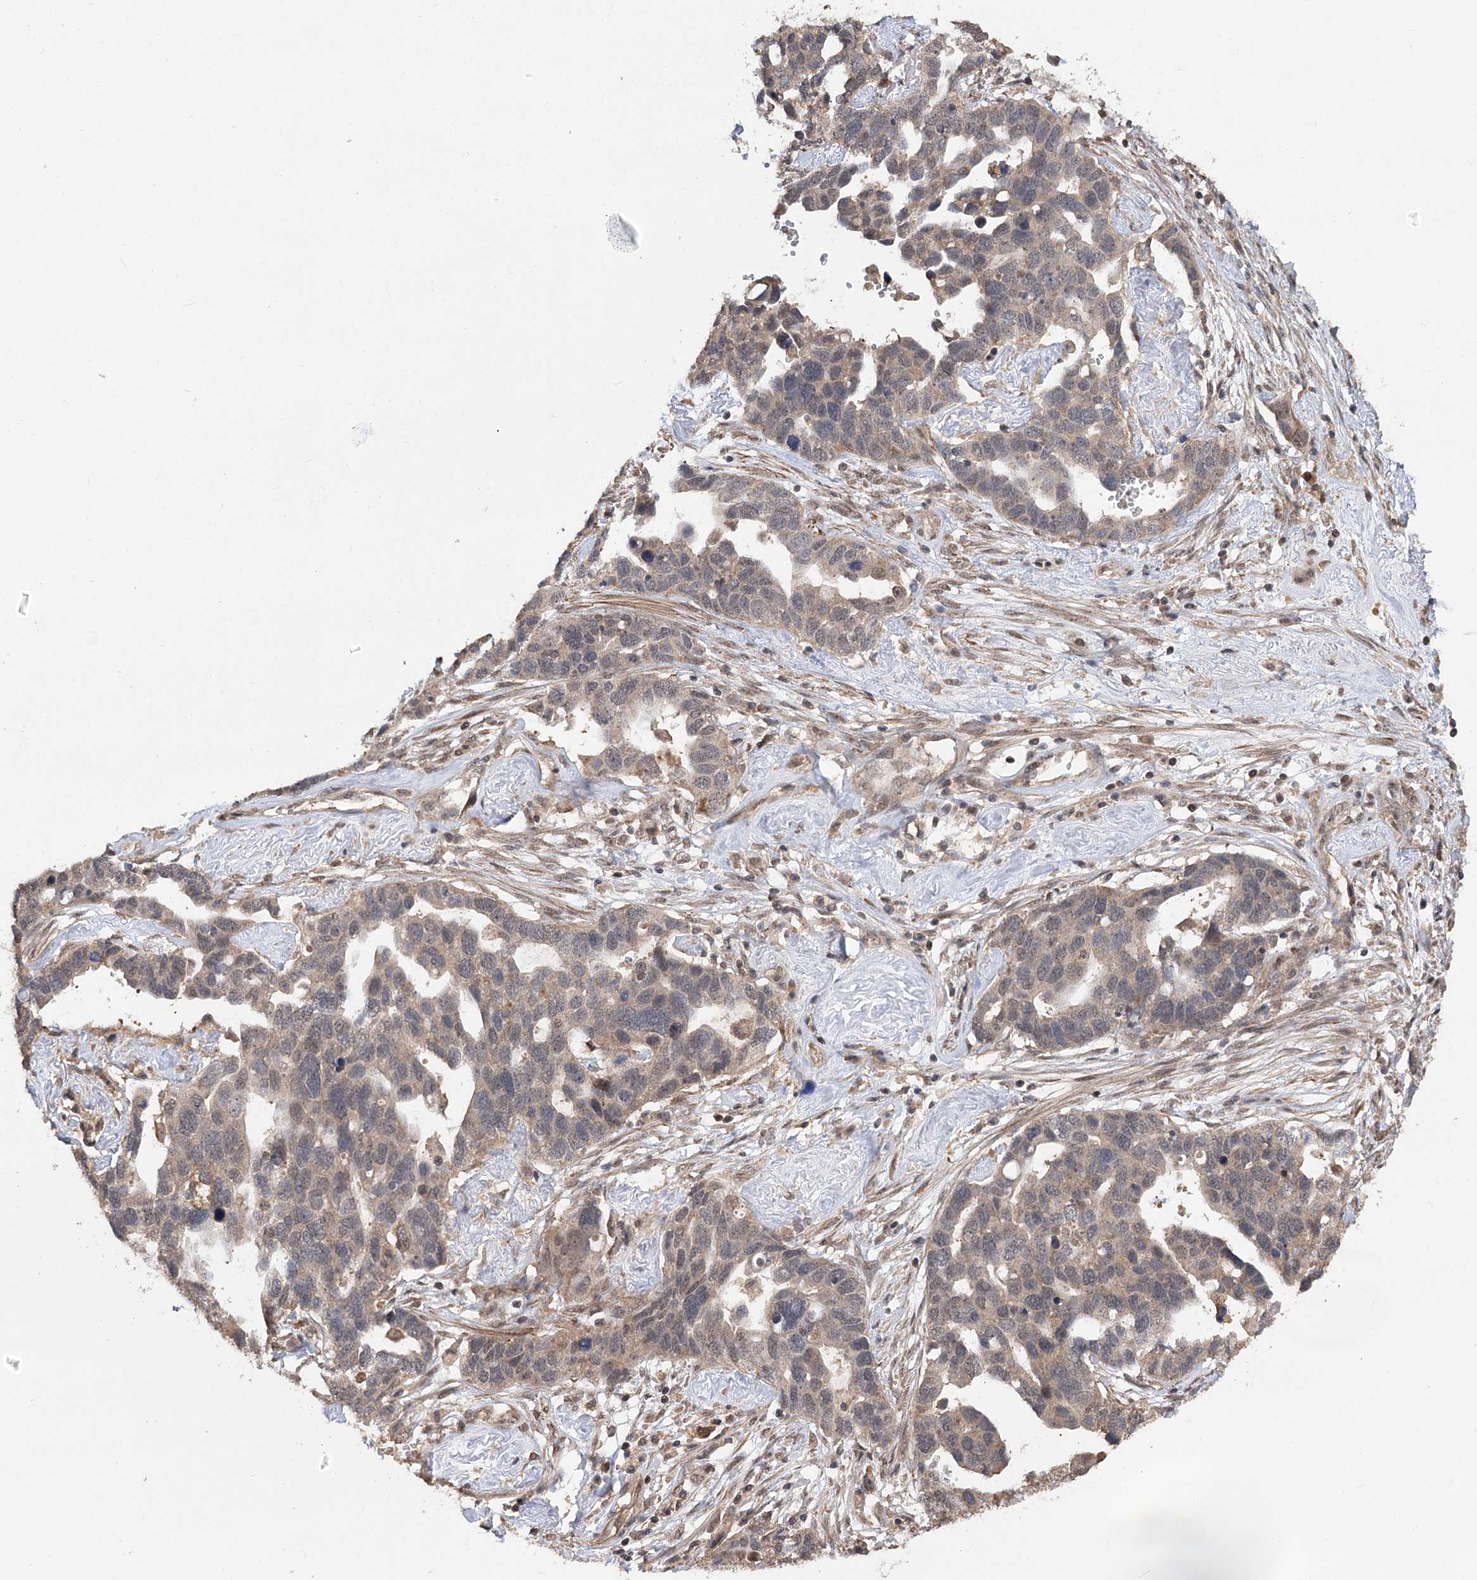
{"staining": {"intensity": "weak", "quantity": ">75%", "location": "cytoplasmic/membranous,nuclear"}, "tissue": "ovarian cancer", "cell_type": "Tumor cells", "image_type": "cancer", "snomed": [{"axis": "morphology", "description": "Cystadenocarcinoma, serous, NOS"}, {"axis": "topography", "description": "Ovary"}], "caption": "Immunohistochemistry of human ovarian cancer (serous cystadenocarcinoma) exhibits low levels of weak cytoplasmic/membranous and nuclear staining in about >75% of tumor cells.", "gene": "TENM2", "patient": {"sex": "female", "age": 54}}